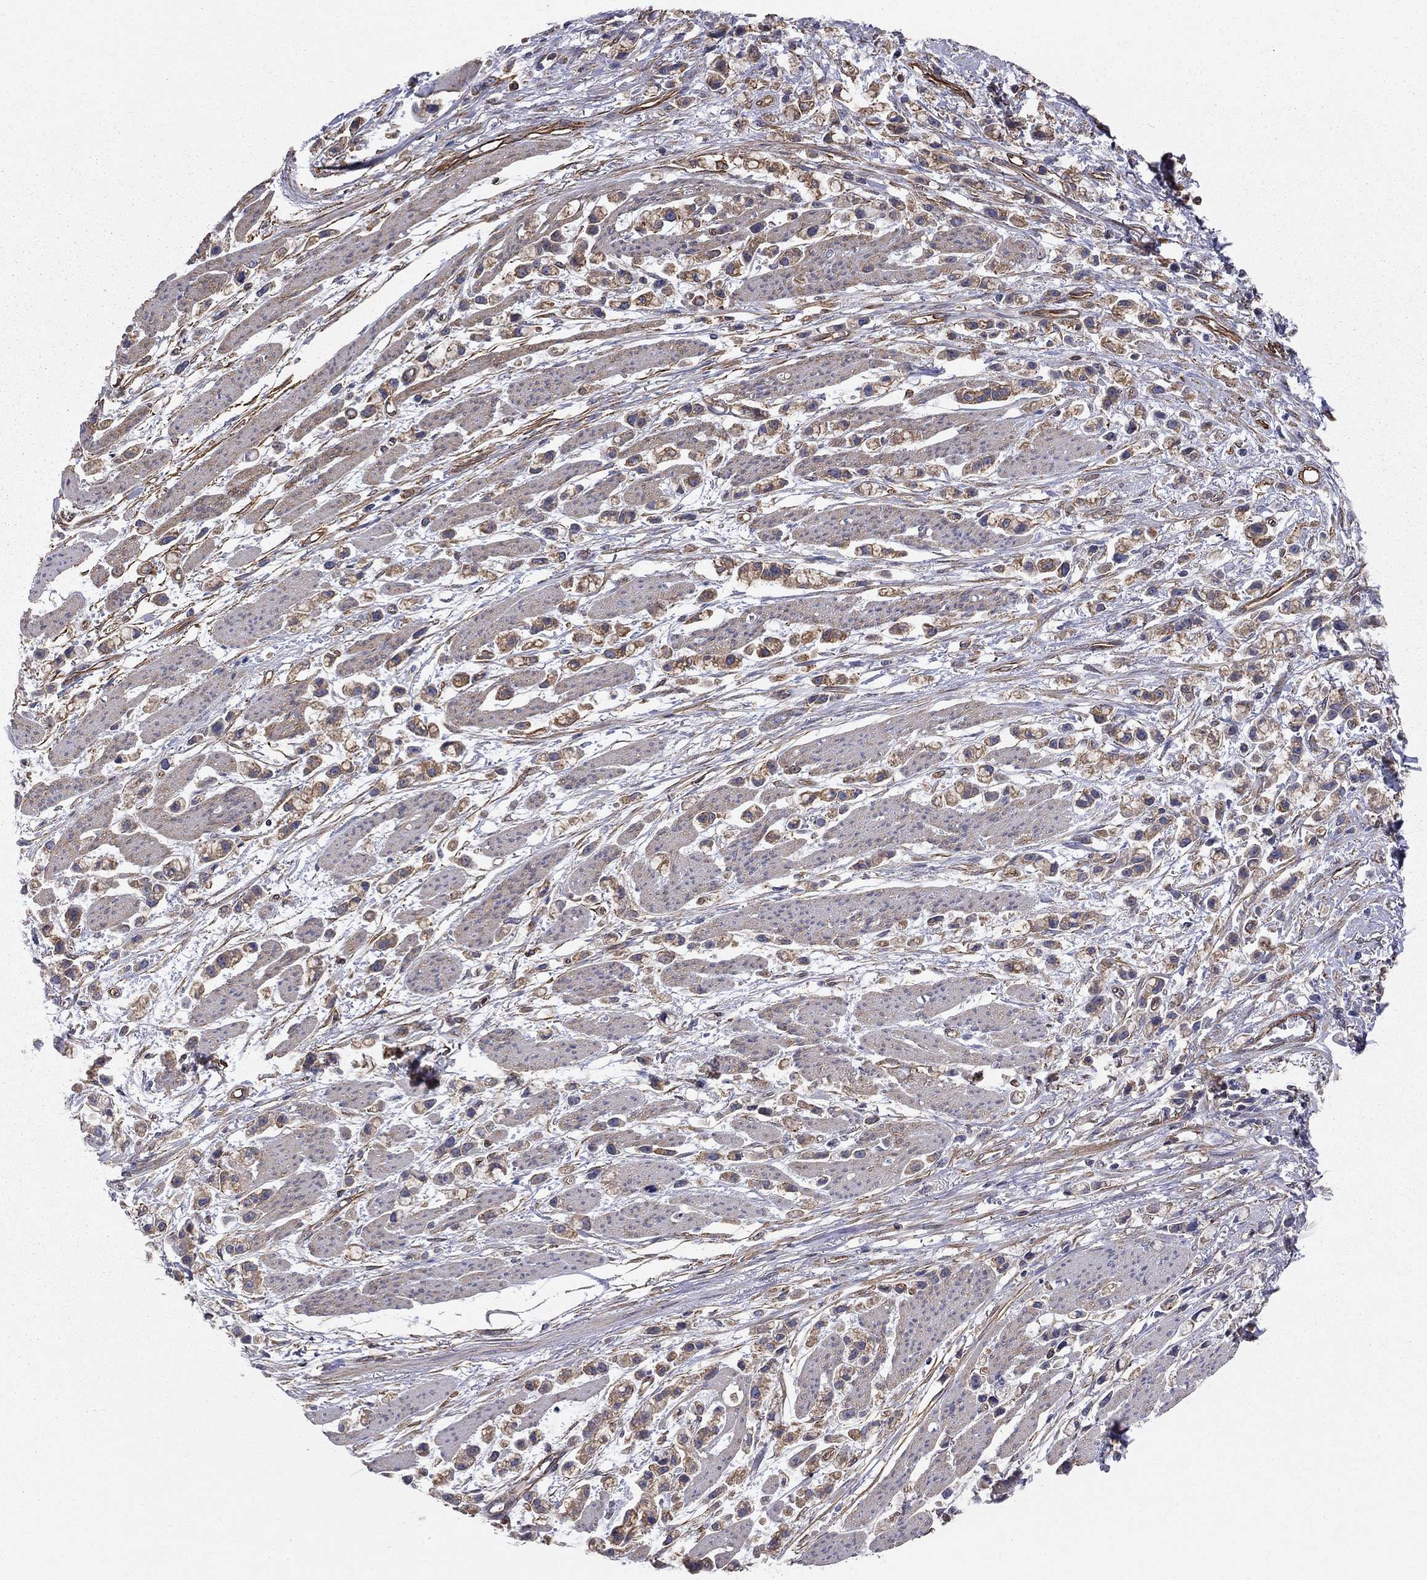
{"staining": {"intensity": "strong", "quantity": "<25%", "location": "cytoplasmic/membranous"}, "tissue": "stomach cancer", "cell_type": "Tumor cells", "image_type": "cancer", "snomed": [{"axis": "morphology", "description": "Adenocarcinoma, NOS"}, {"axis": "topography", "description": "Stomach"}], "caption": "IHC histopathology image of adenocarcinoma (stomach) stained for a protein (brown), which displays medium levels of strong cytoplasmic/membranous staining in approximately <25% of tumor cells.", "gene": "BICDL2", "patient": {"sex": "female", "age": 81}}